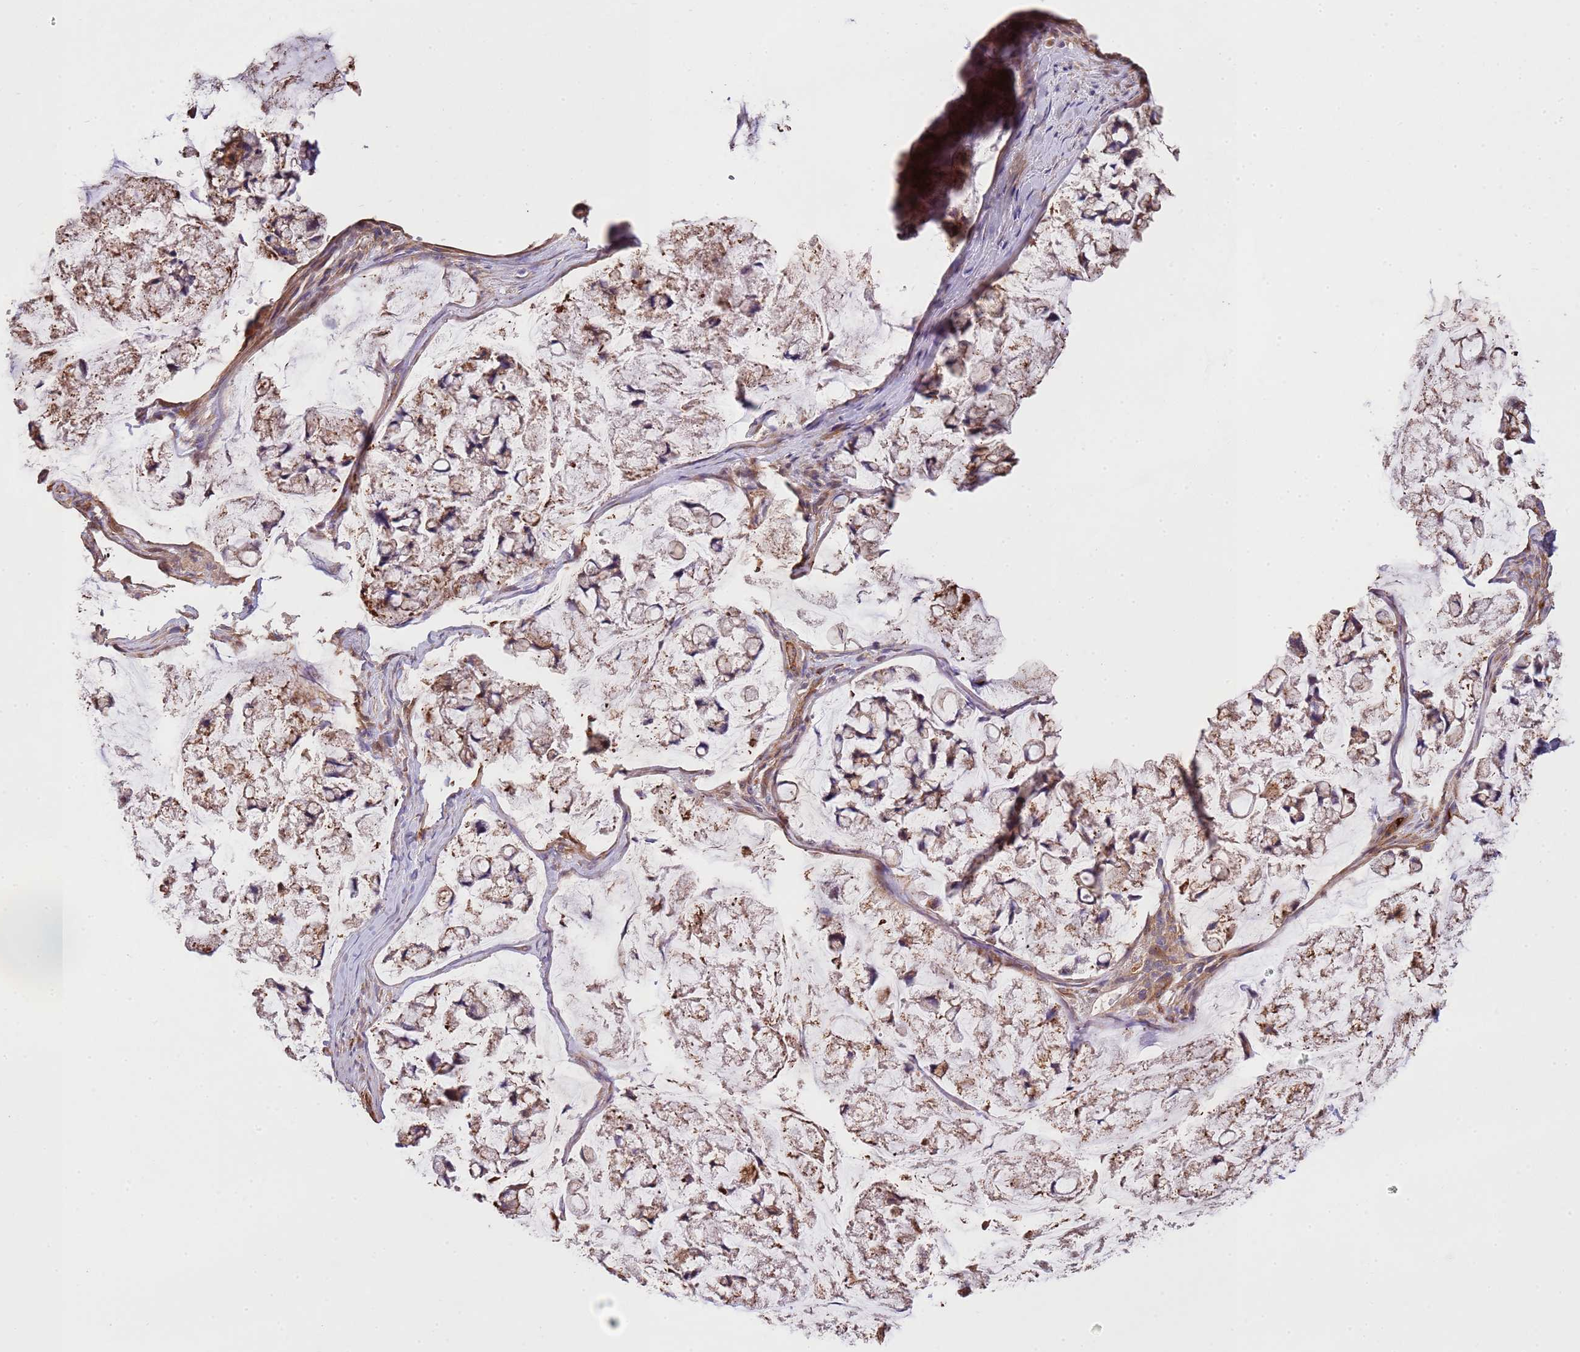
{"staining": {"intensity": "moderate", "quantity": ">75%", "location": "cytoplasmic/membranous"}, "tissue": "stomach cancer", "cell_type": "Tumor cells", "image_type": "cancer", "snomed": [{"axis": "morphology", "description": "Adenocarcinoma, NOS"}, {"axis": "topography", "description": "Stomach, lower"}], "caption": "Protein expression by IHC reveals moderate cytoplasmic/membranous expression in approximately >75% of tumor cells in stomach adenocarcinoma. (DAB = brown stain, brightfield microscopy at high magnification).", "gene": "NDUFAF4", "patient": {"sex": "male", "age": 67}}